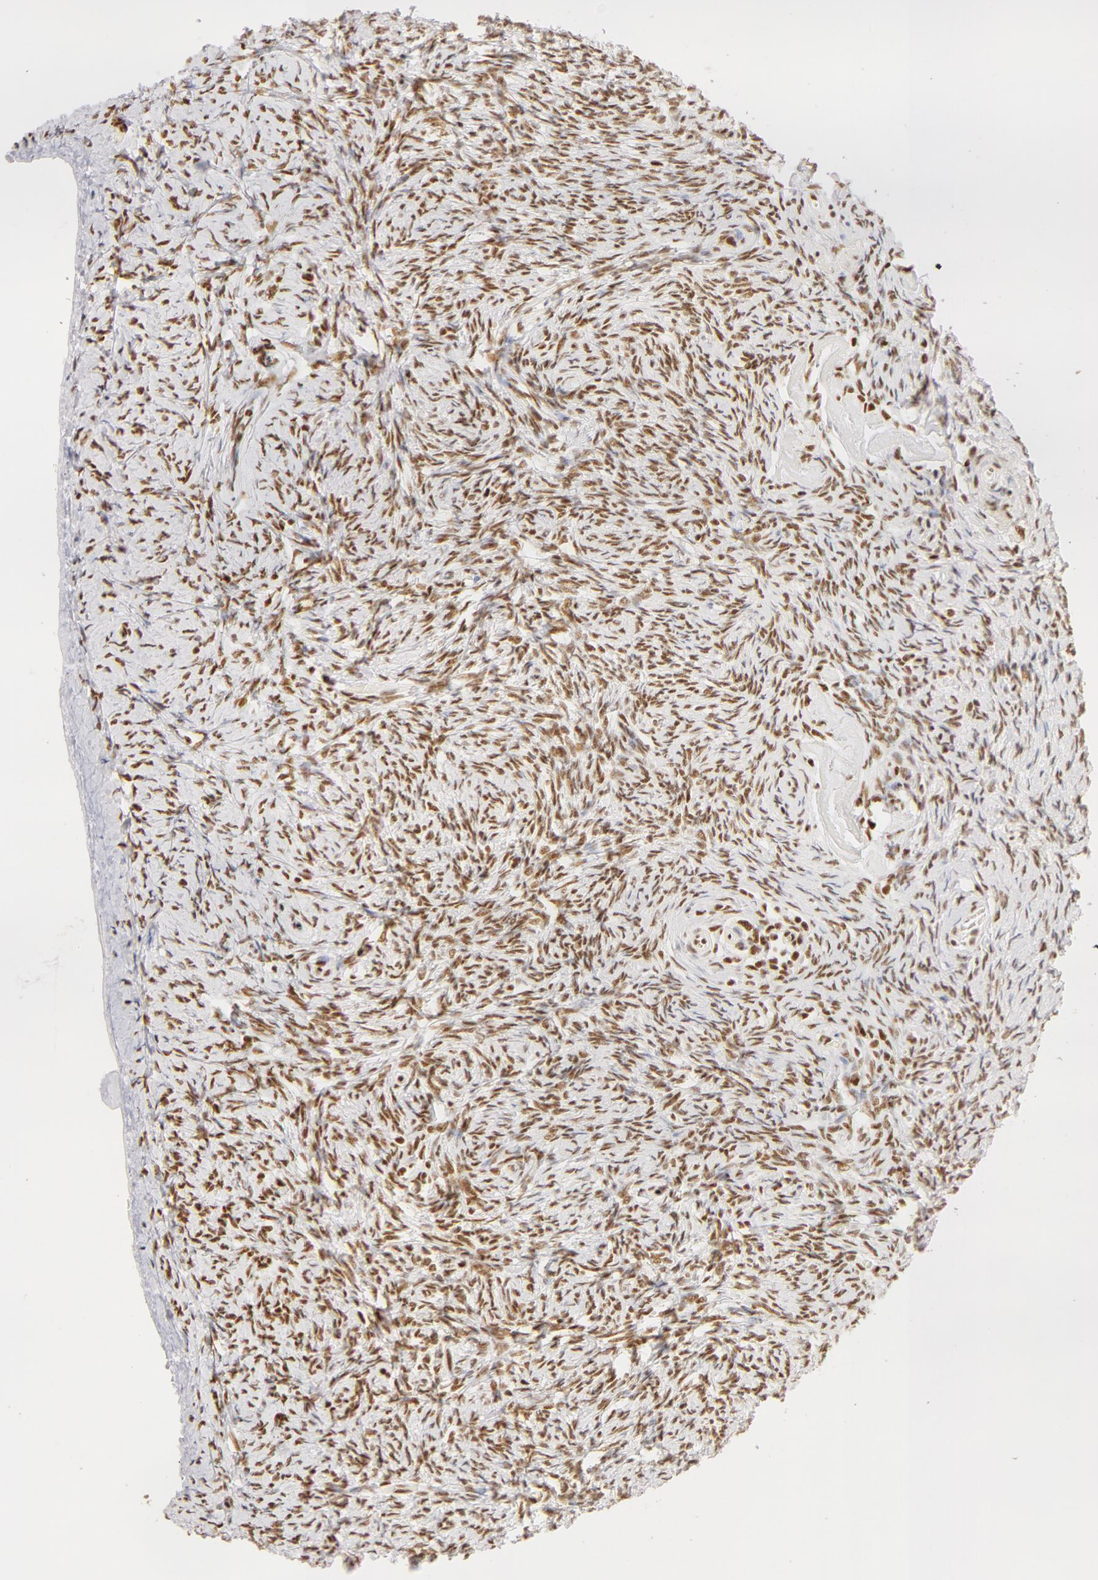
{"staining": {"intensity": "strong", "quantity": ">75%", "location": "nuclear"}, "tissue": "ovary", "cell_type": "Follicle cells", "image_type": "normal", "snomed": [{"axis": "morphology", "description": "Normal tissue, NOS"}, {"axis": "topography", "description": "Ovary"}], "caption": "High-power microscopy captured an IHC image of unremarkable ovary, revealing strong nuclear expression in about >75% of follicle cells.", "gene": "RBM39", "patient": {"sex": "female", "age": 53}}